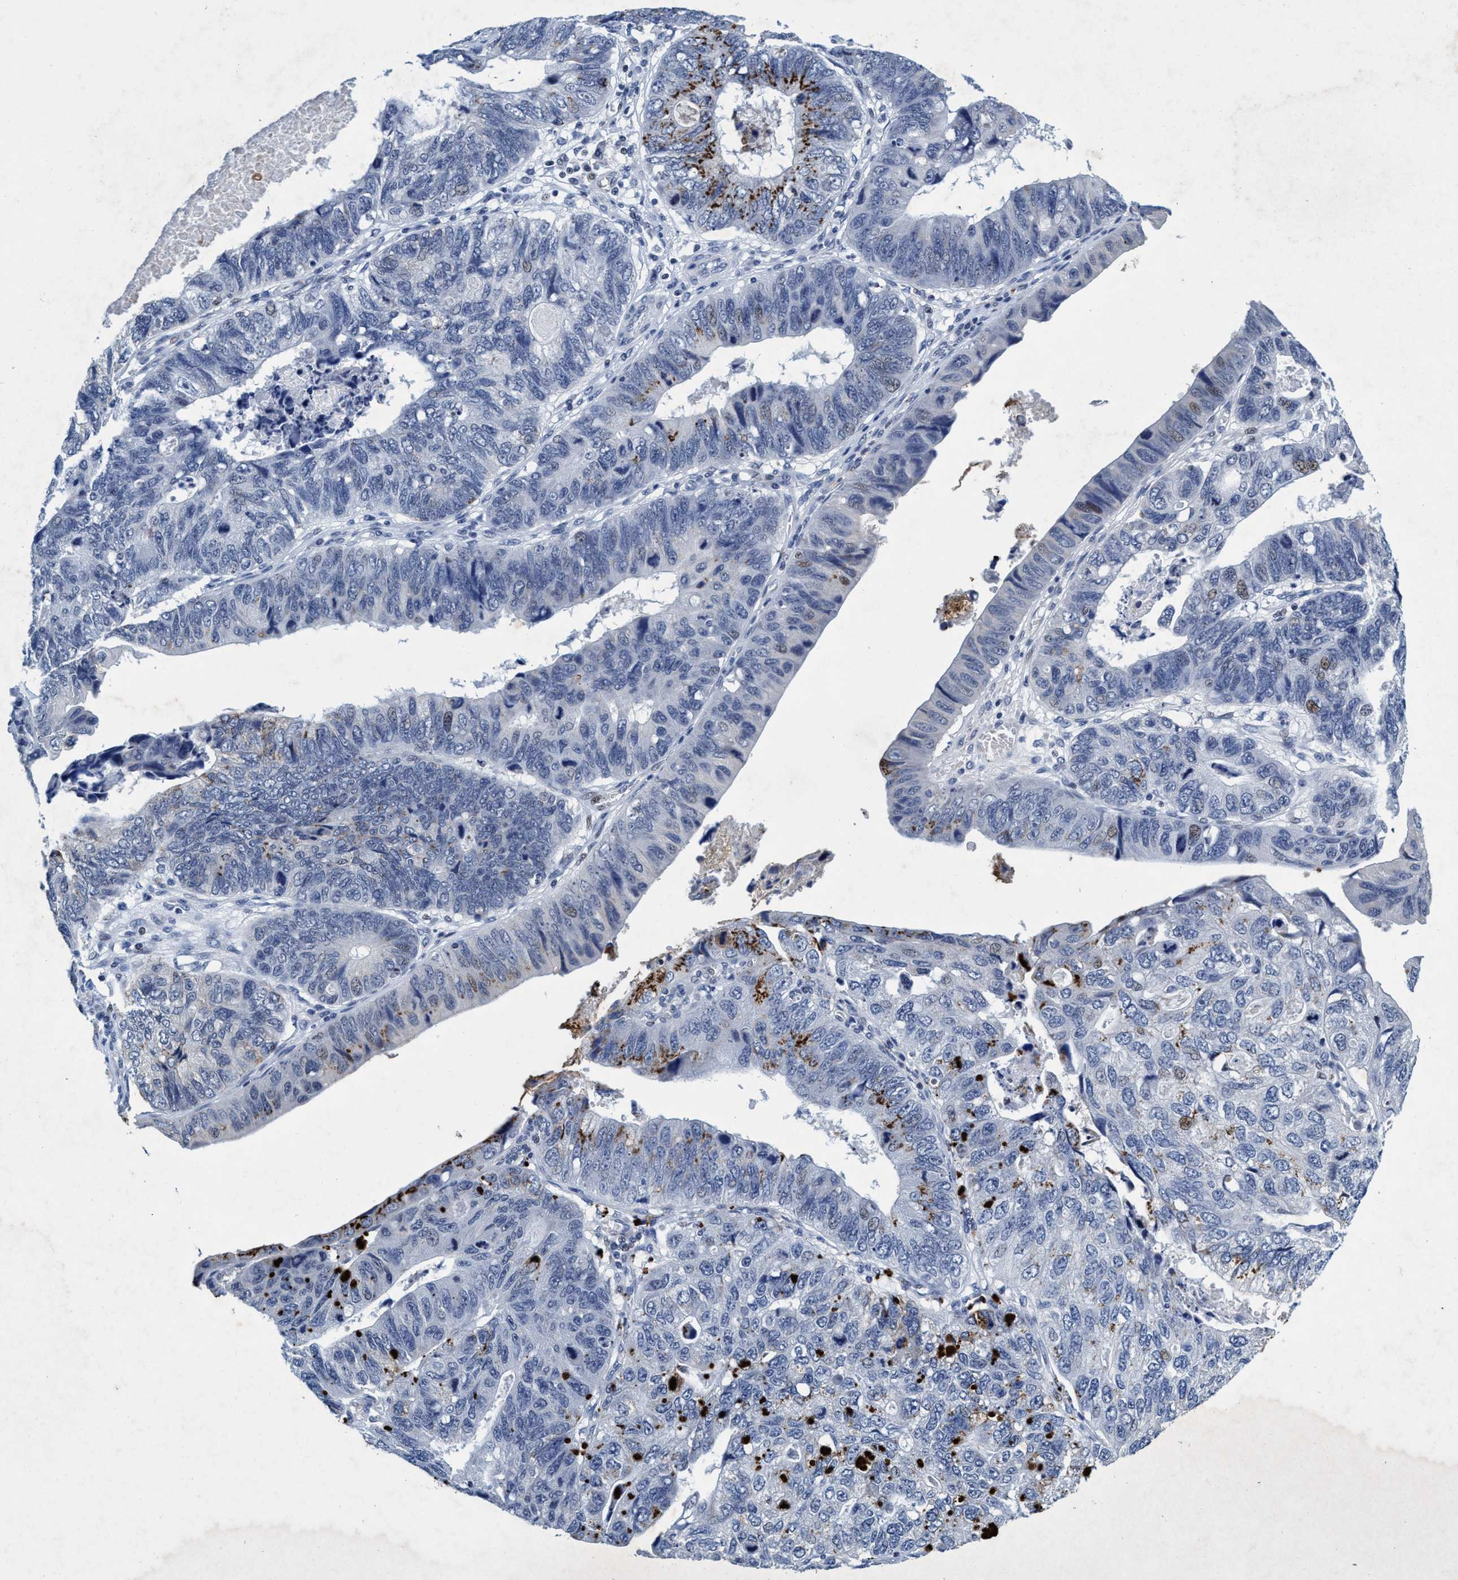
{"staining": {"intensity": "weak", "quantity": "<25%", "location": "cytoplasmic/membranous"}, "tissue": "stomach cancer", "cell_type": "Tumor cells", "image_type": "cancer", "snomed": [{"axis": "morphology", "description": "Adenocarcinoma, NOS"}, {"axis": "topography", "description": "Stomach"}], "caption": "High magnification brightfield microscopy of stomach cancer stained with DAB (3,3'-diaminobenzidine) (brown) and counterstained with hematoxylin (blue): tumor cells show no significant positivity.", "gene": "GRB14", "patient": {"sex": "male", "age": 59}}